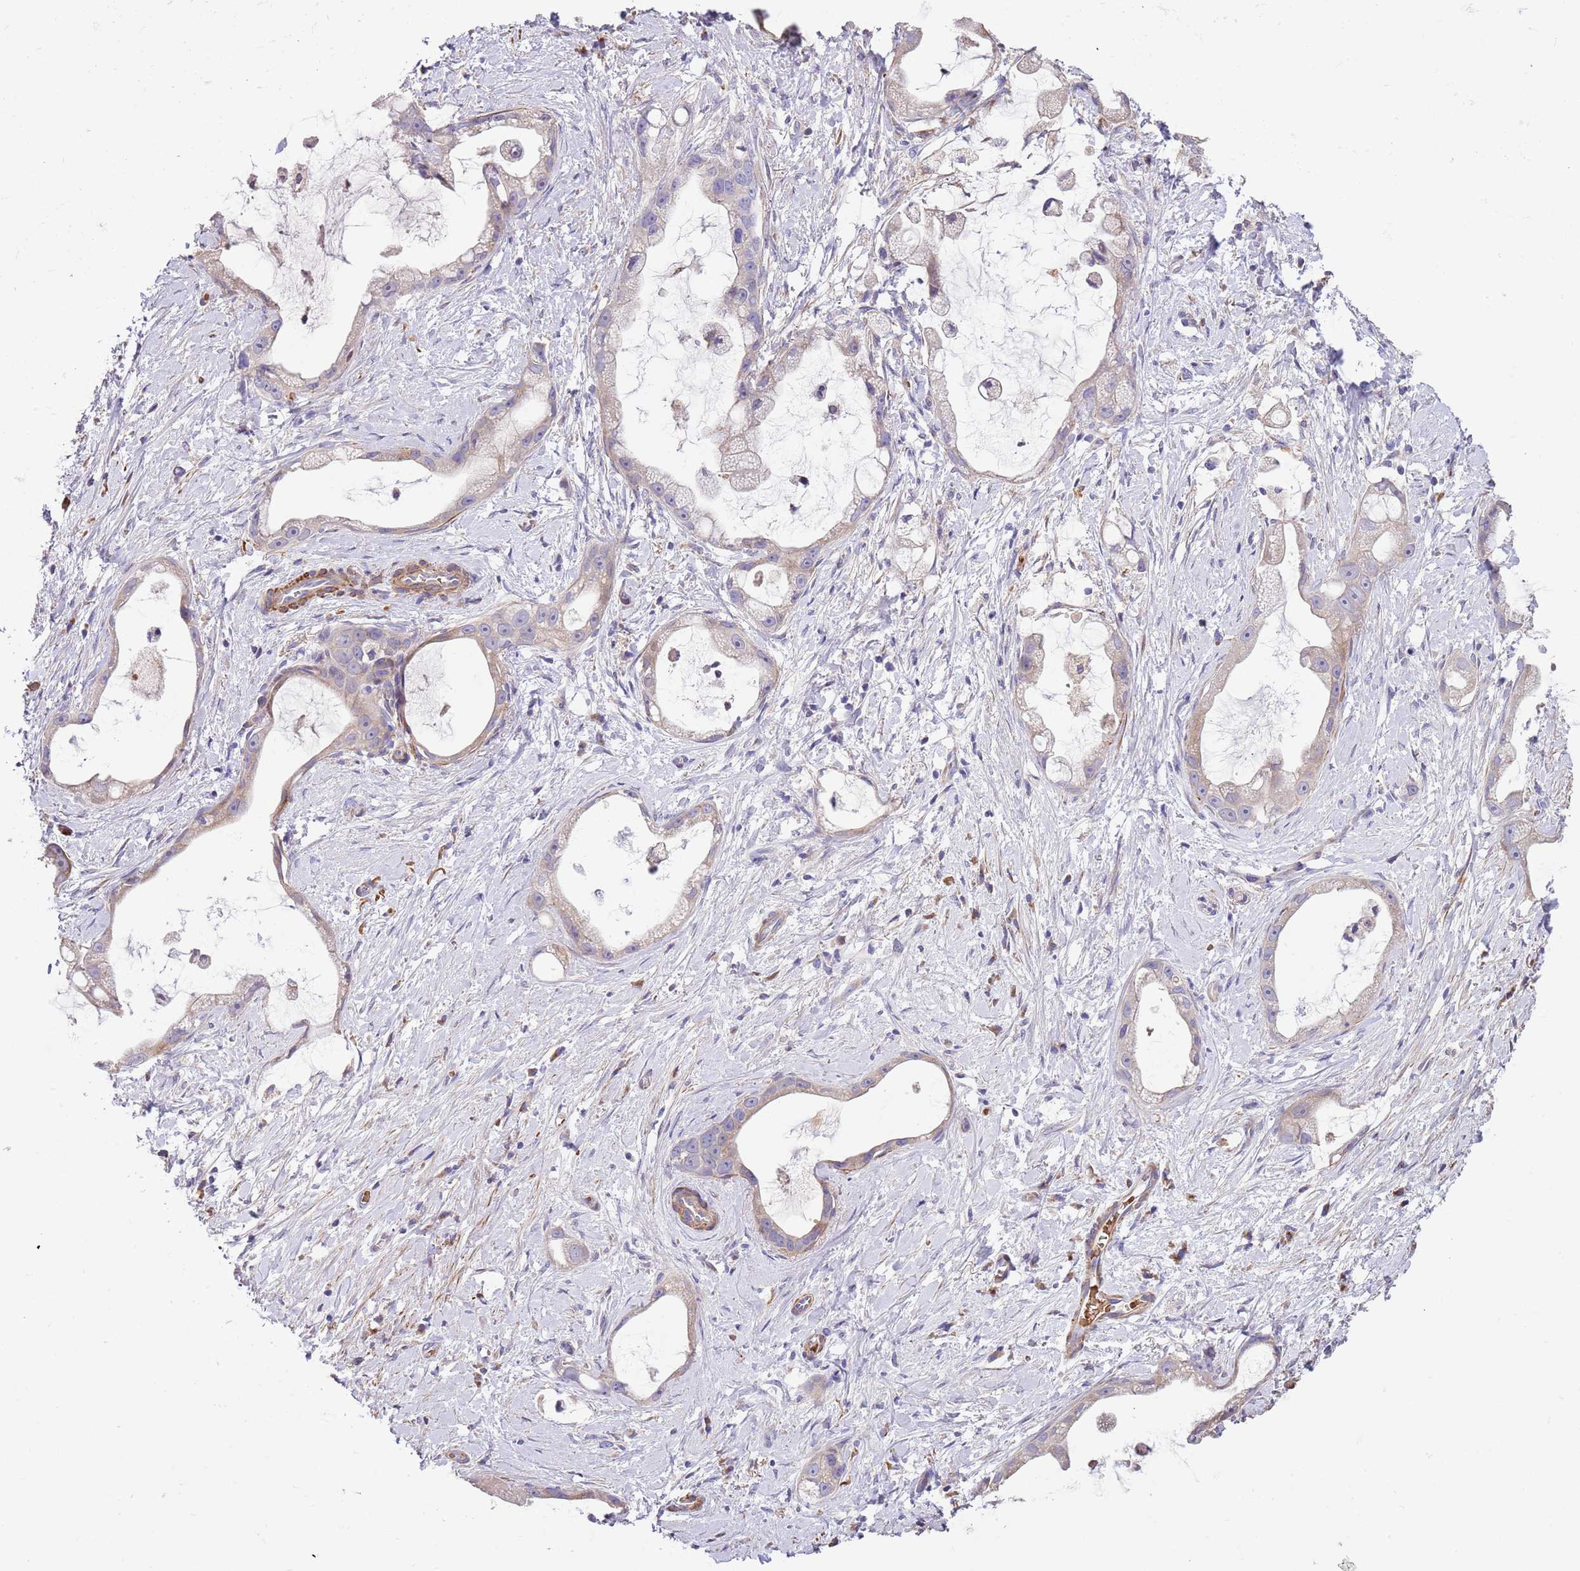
{"staining": {"intensity": "negative", "quantity": "none", "location": "none"}, "tissue": "stomach cancer", "cell_type": "Tumor cells", "image_type": "cancer", "snomed": [{"axis": "morphology", "description": "Adenocarcinoma, NOS"}, {"axis": "topography", "description": "Stomach"}], "caption": "Immunohistochemical staining of stomach adenocarcinoma shows no significant positivity in tumor cells. (DAB IHC visualized using brightfield microscopy, high magnification).", "gene": "PIGA", "patient": {"sex": "male", "age": 55}}